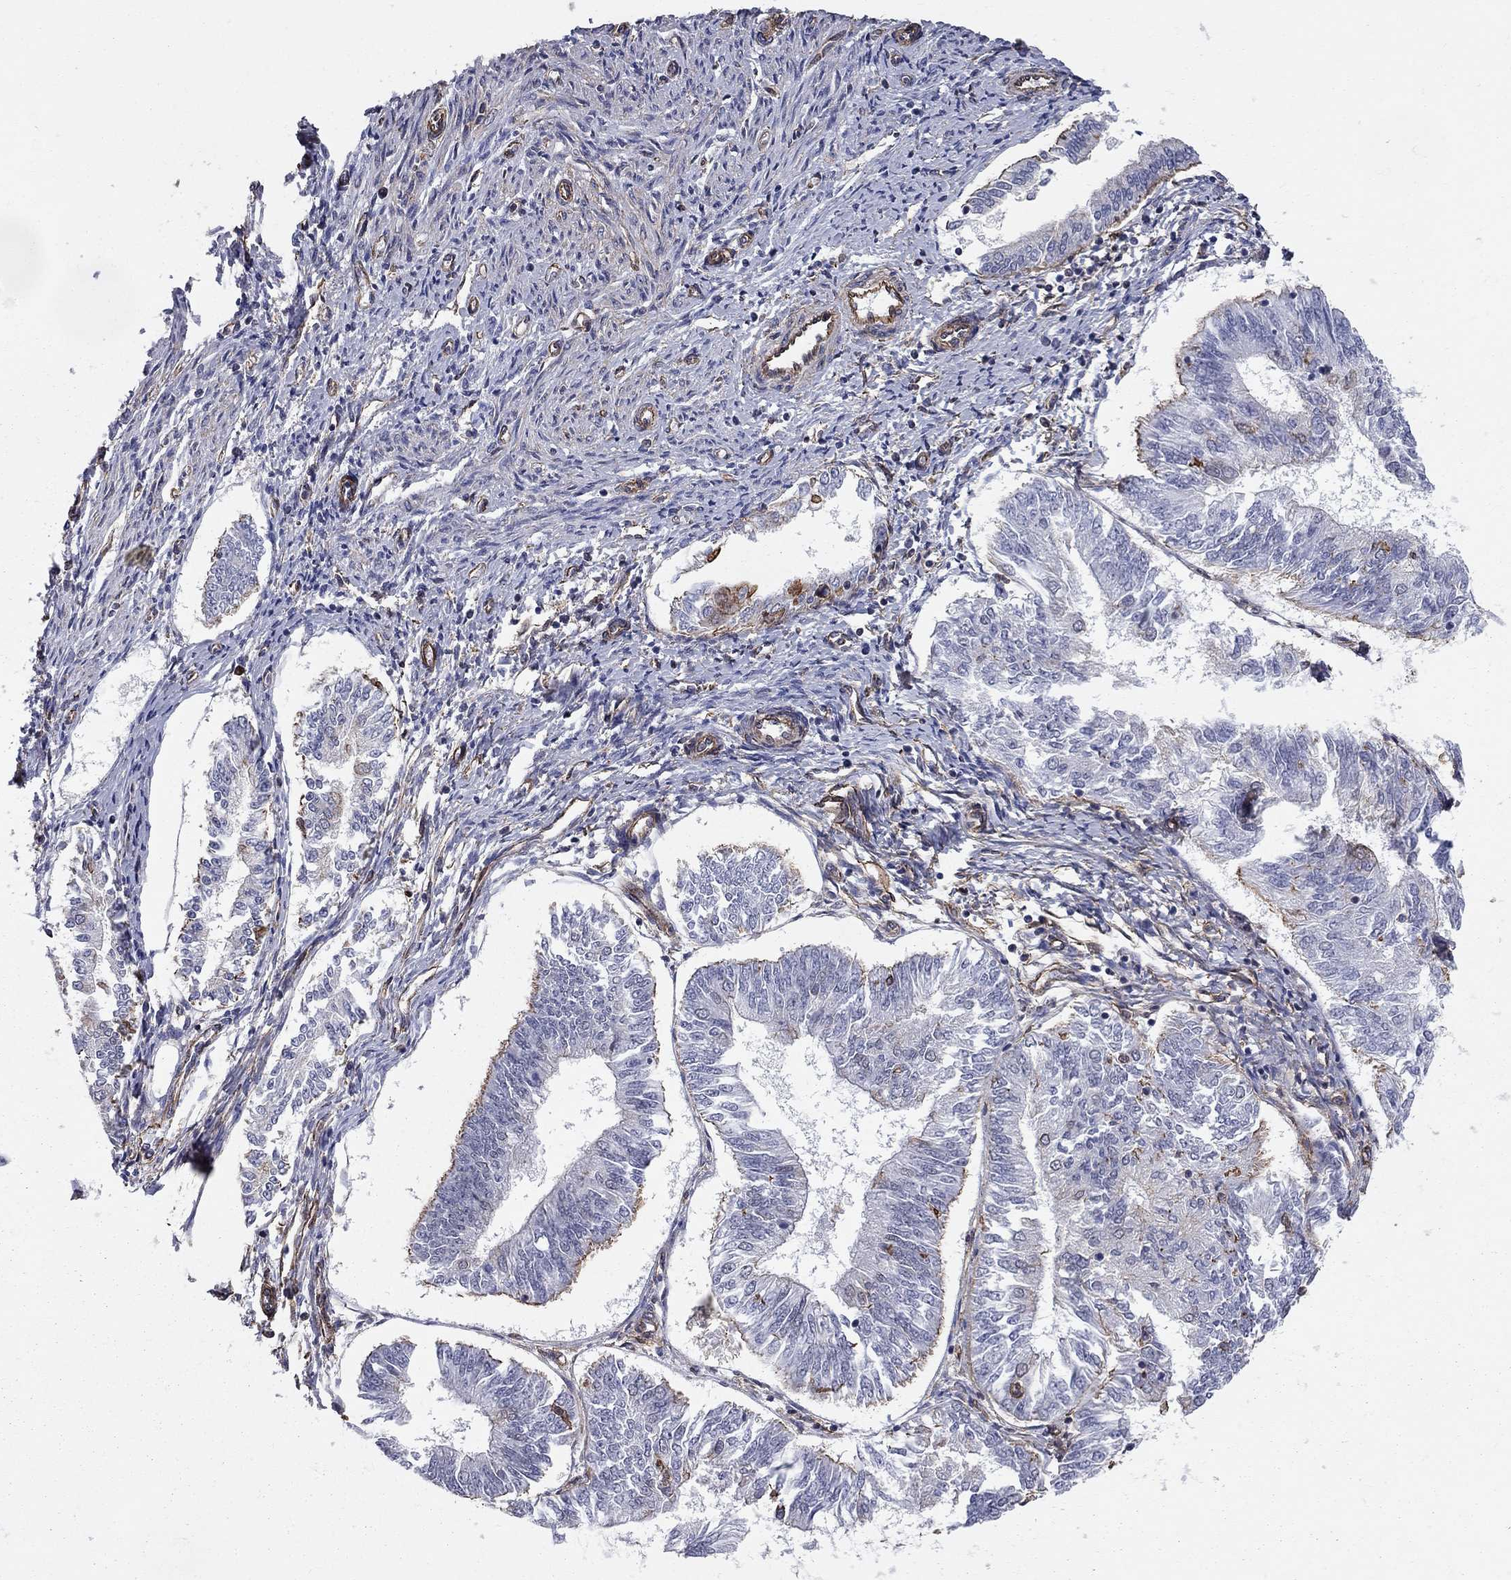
{"staining": {"intensity": "moderate", "quantity": "<25%", "location": "cytoplasmic/membranous"}, "tissue": "endometrial cancer", "cell_type": "Tumor cells", "image_type": "cancer", "snomed": [{"axis": "morphology", "description": "Adenocarcinoma, NOS"}, {"axis": "topography", "description": "Endometrium"}], "caption": "Endometrial cancer (adenocarcinoma) stained with DAB (3,3'-diaminobenzidine) immunohistochemistry (IHC) demonstrates low levels of moderate cytoplasmic/membranous expression in about <25% of tumor cells.", "gene": "BICDL2", "patient": {"sex": "female", "age": 58}}